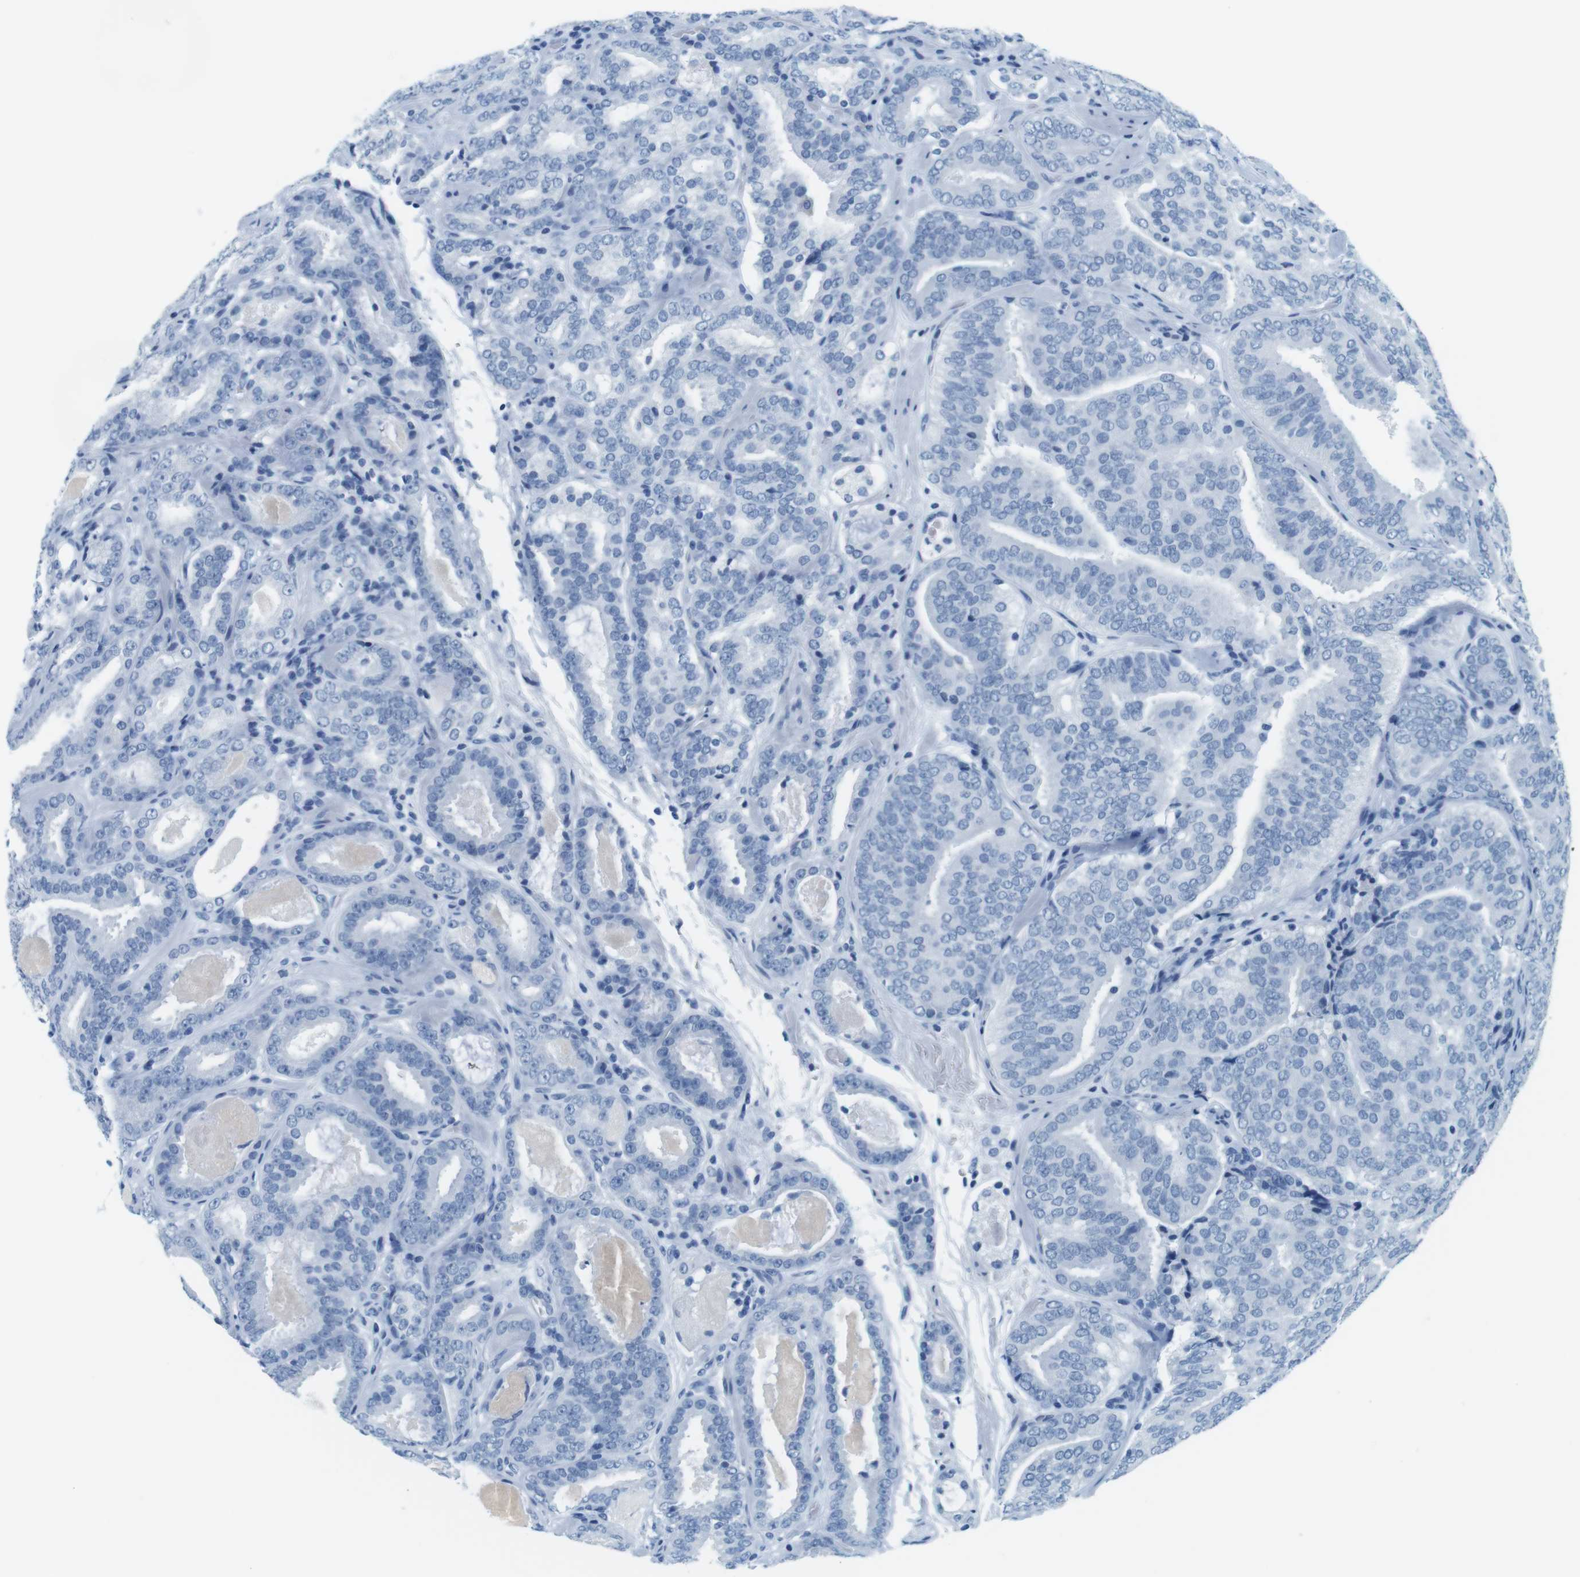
{"staining": {"intensity": "negative", "quantity": "none", "location": "none"}, "tissue": "prostate cancer", "cell_type": "Tumor cells", "image_type": "cancer", "snomed": [{"axis": "morphology", "description": "Adenocarcinoma, Low grade"}, {"axis": "topography", "description": "Prostate"}], "caption": "IHC micrograph of human prostate adenocarcinoma (low-grade) stained for a protein (brown), which demonstrates no positivity in tumor cells.", "gene": "CYP2C9", "patient": {"sex": "male", "age": 69}}